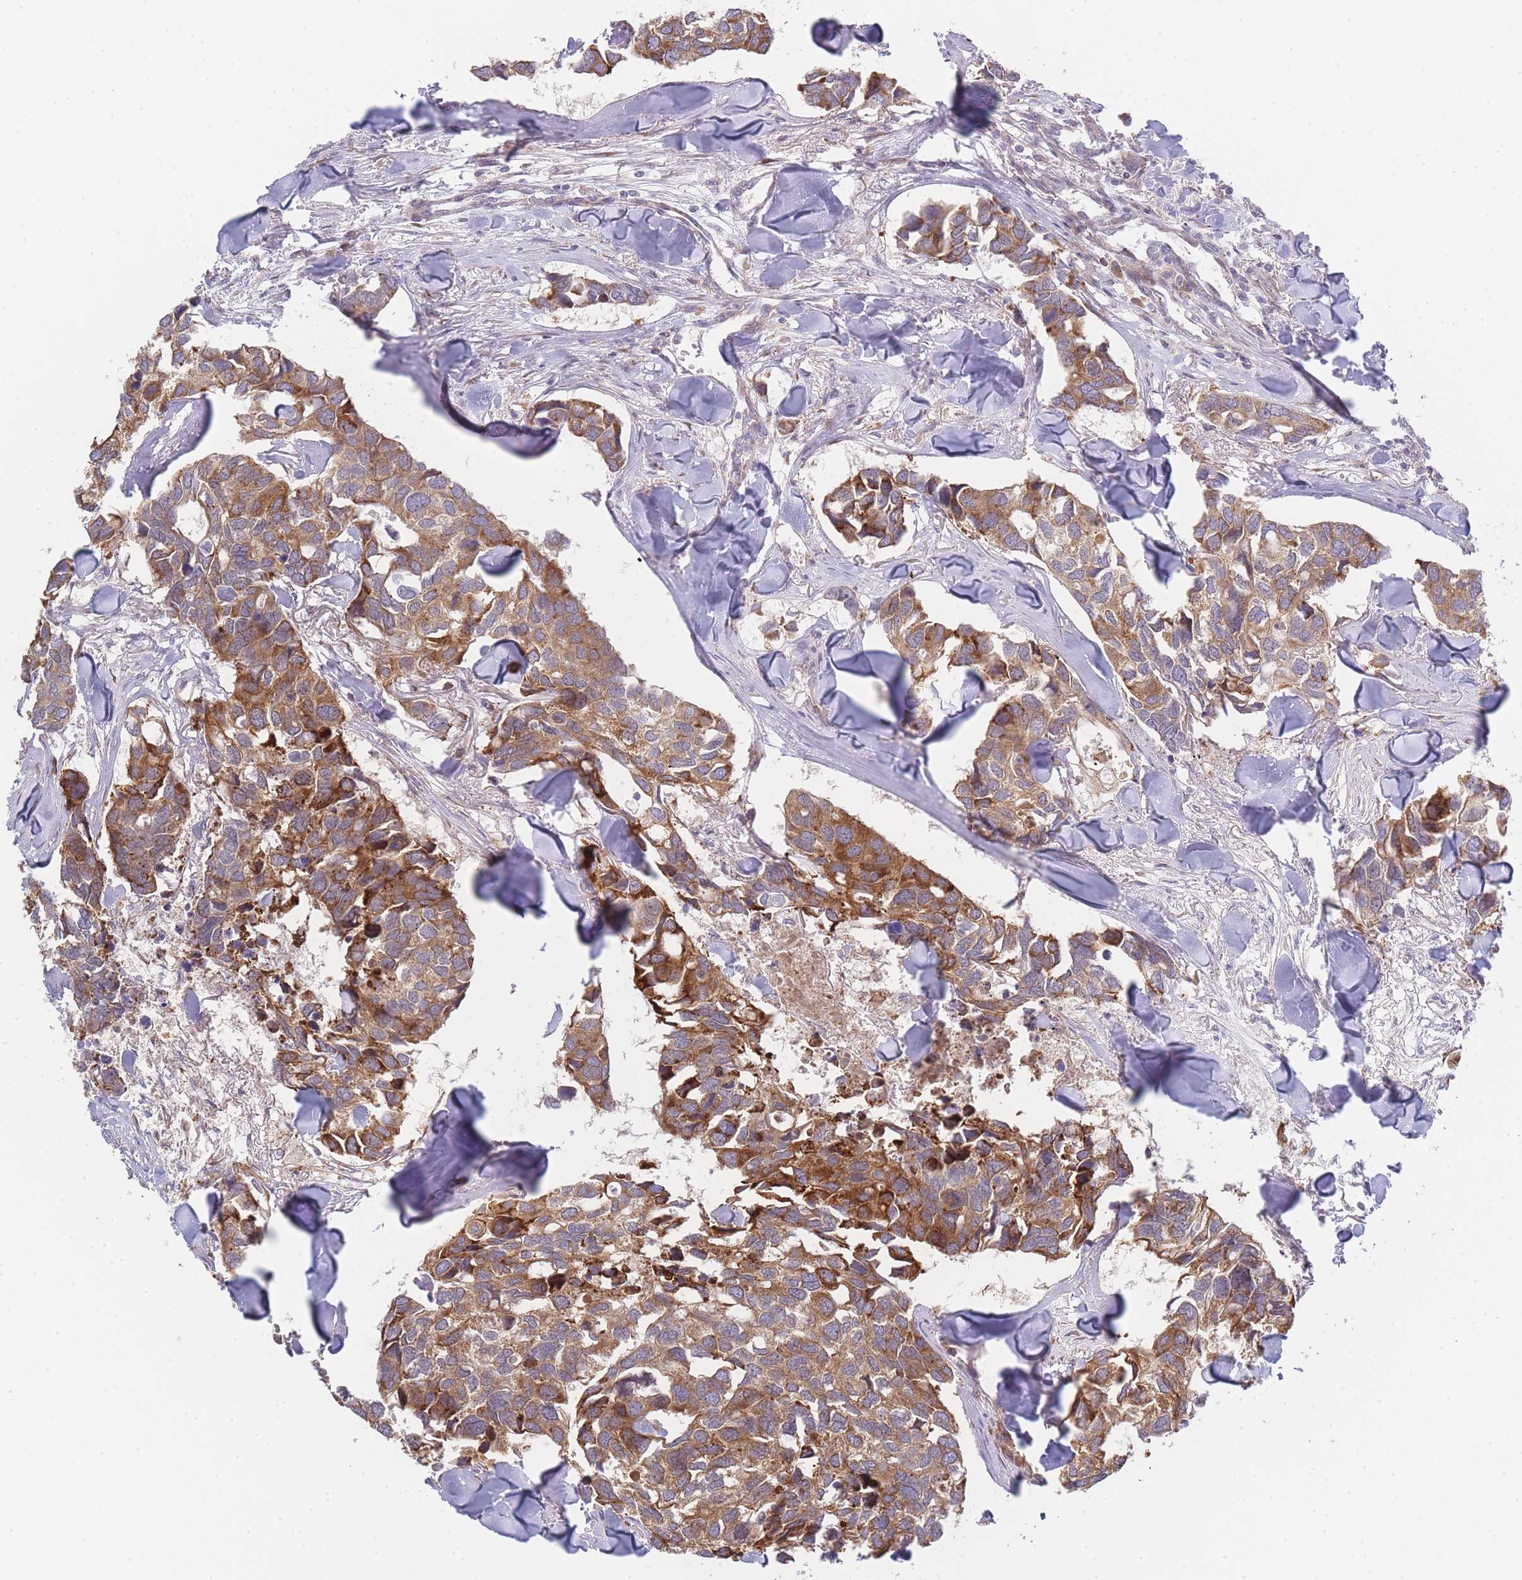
{"staining": {"intensity": "moderate", "quantity": ">75%", "location": "cytoplasmic/membranous"}, "tissue": "breast cancer", "cell_type": "Tumor cells", "image_type": "cancer", "snomed": [{"axis": "morphology", "description": "Duct carcinoma"}, {"axis": "topography", "description": "Breast"}], "caption": "An immunohistochemistry histopathology image of neoplastic tissue is shown. Protein staining in brown shows moderate cytoplasmic/membranous positivity in breast cancer (invasive ductal carcinoma) within tumor cells.", "gene": "TRIM26", "patient": {"sex": "female", "age": 83}}